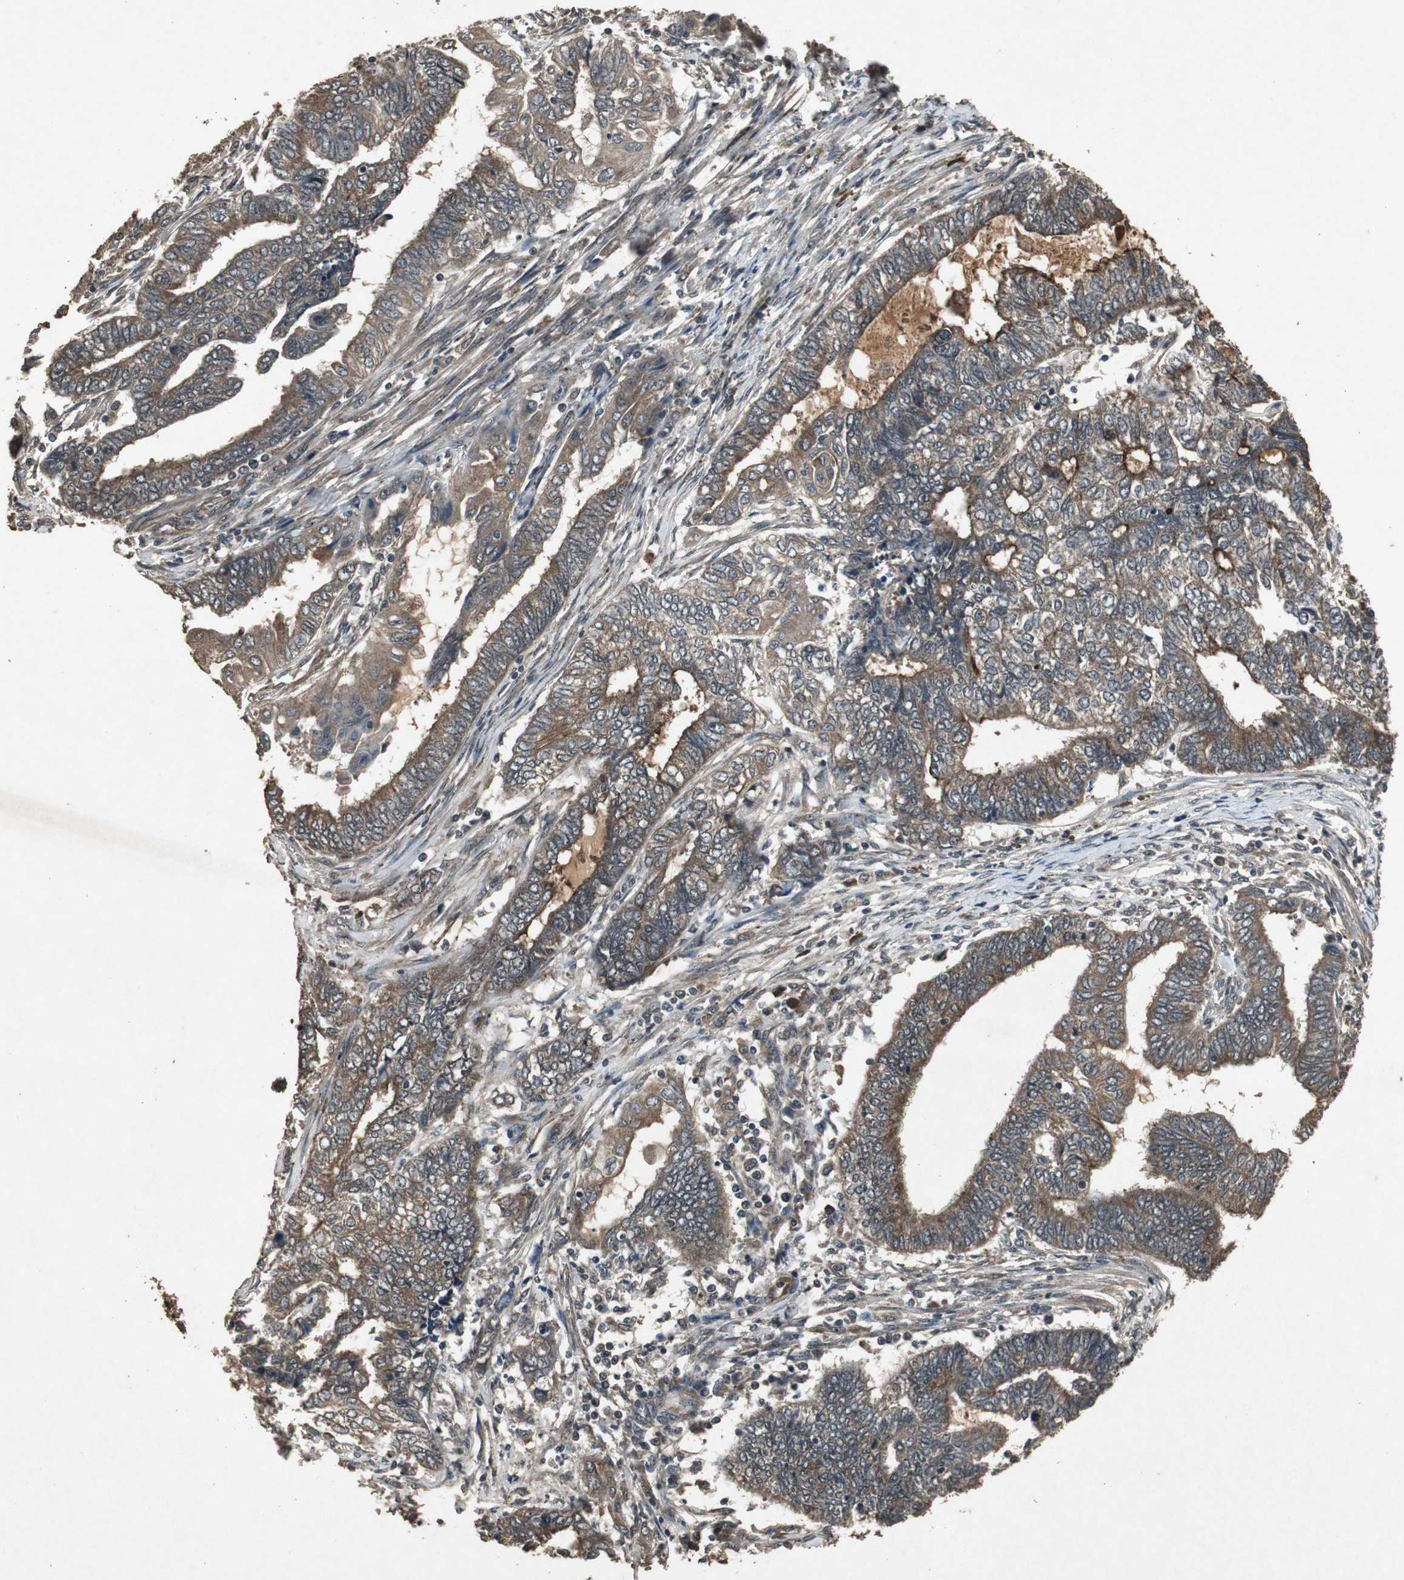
{"staining": {"intensity": "moderate", "quantity": ">75%", "location": "cytoplasmic/membranous"}, "tissue": "endometrial cancer", "cell_type": "Tumor cells", "image_type": "cancer", "snomed": [{"axis": "morphology", "description": "Adenocarcinoma, NOS"}, {"axis": "topography", "description": "Uterus"}, {"axis": "topography", "description": "Endometrium"}], "caption": "Endometrial cancer (adenocarcinoma) was stained to show a protein in brown. There is medium levels of moderate cytoplasmic/membranous positivity in about >75% of tumor cells.", "gene": "EMX1", "patient": {"sex": "female", "age": 70}}